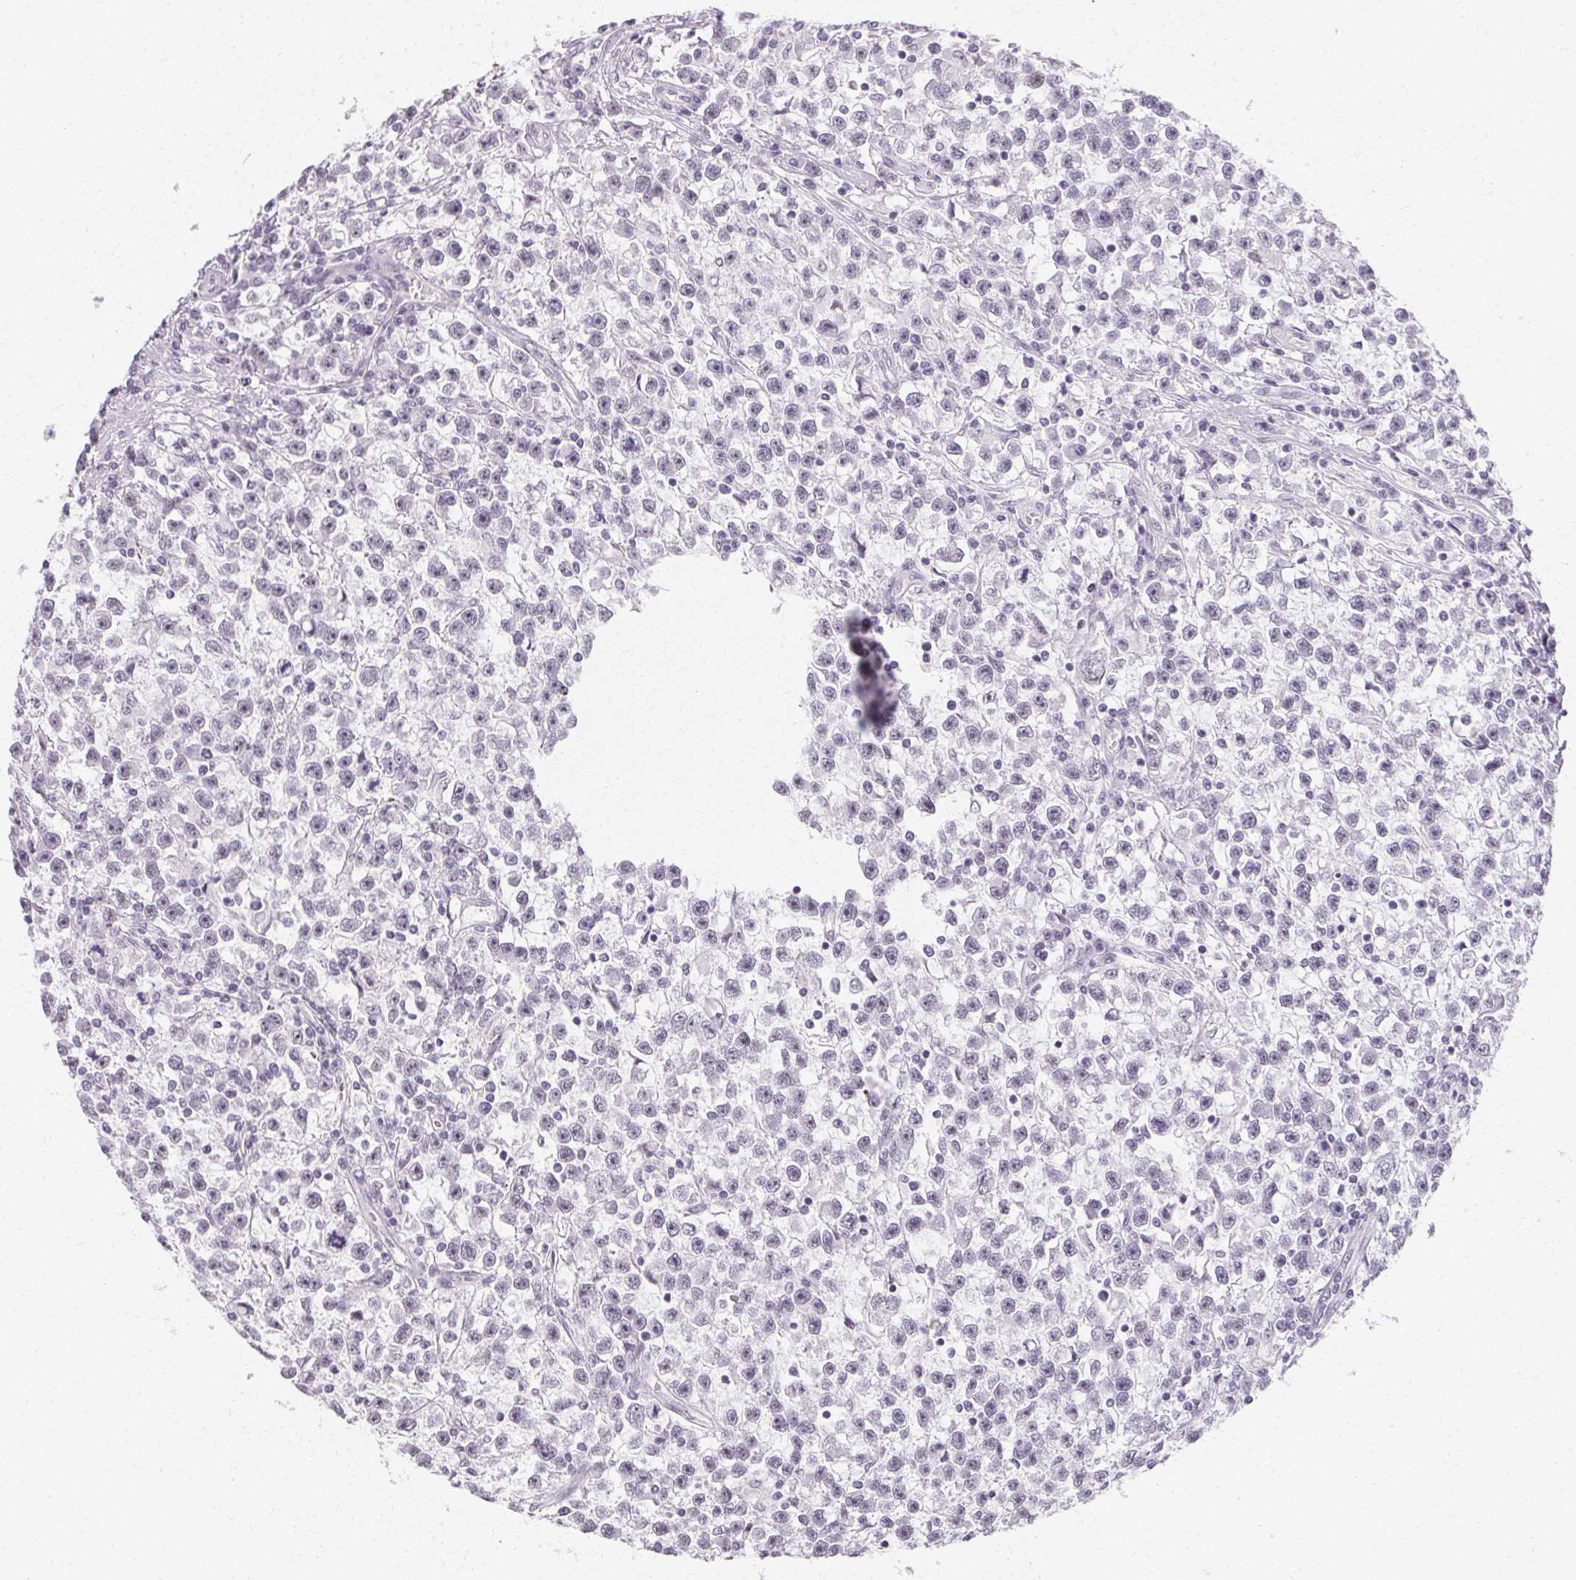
{"staining": {"intensity": "negative", "quantity": "none", "location": "none"}, "tissue": "testis cancer", "cell_type": "Tumor cells", "image_type": "cancer", "snomed": [{"axis": "morphology", "description": "Seminoma, NOS"}, {"axis": "topography", "description": "Testis"}], "caption": "A high-resolution histopathology image shows IHC staining of testis seminoma, which demonstrates no significant staining in tumor cells.", "gene": "SYNPR", "patient": {"sex": "male", "age": 31}}